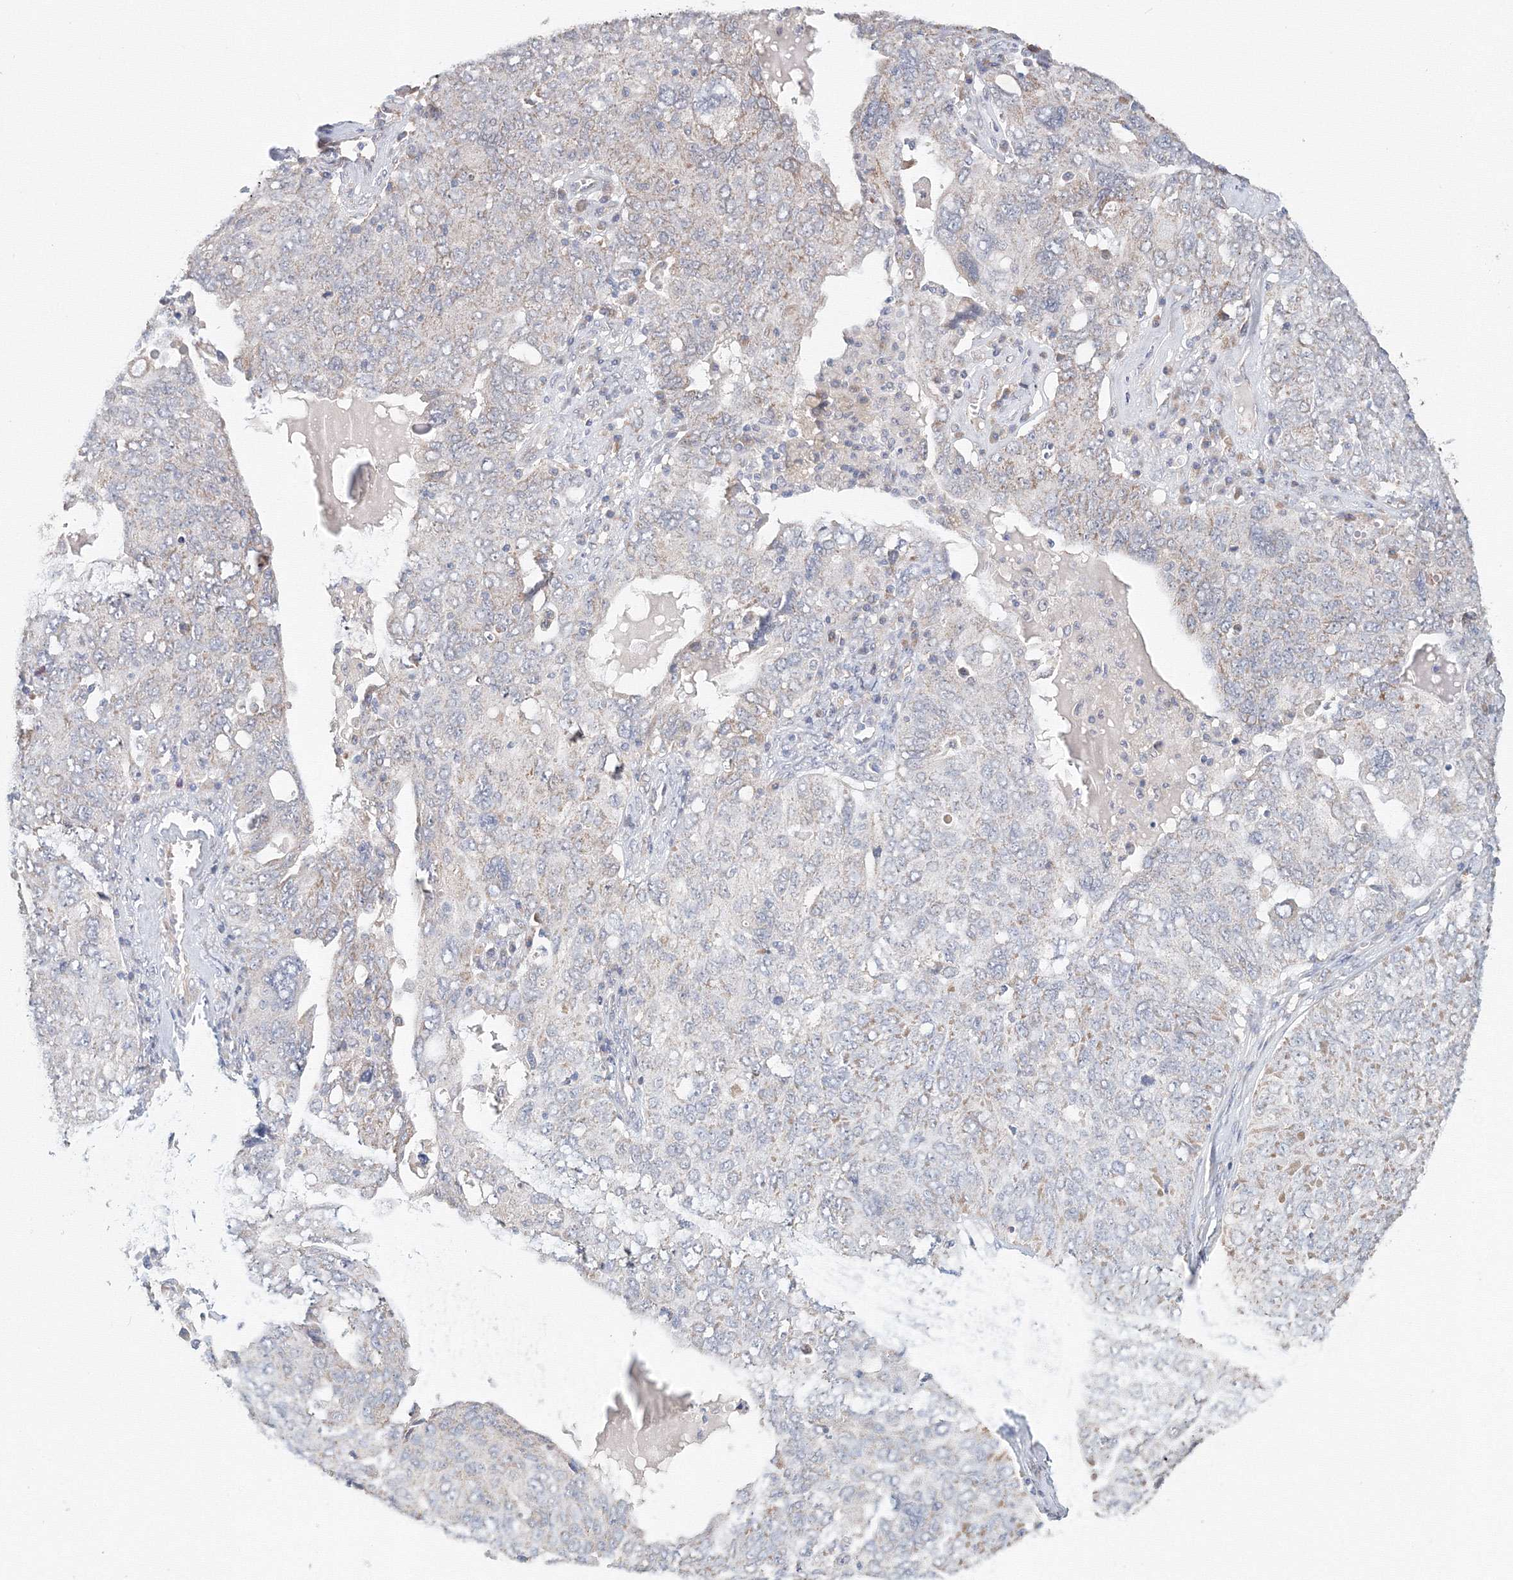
{"staining": {"intensity": "negative", "quantity": "none", "location": "none"}, "tissue": "ovarian cancer", "cell_type": "Tumor cells", "image_type": "cancer", "snomed": [{"axis": "morphology", "description": "Carcinoma, endometroid"}, {"axis": "topography", "description": "Ovary"}], "caption": "Tumor cells are negative for brown protein staining in ovarian cancer (endometroid carcinoma).", "gene": "DHRS12", "patient": {"sex": "female", "age": 62}}